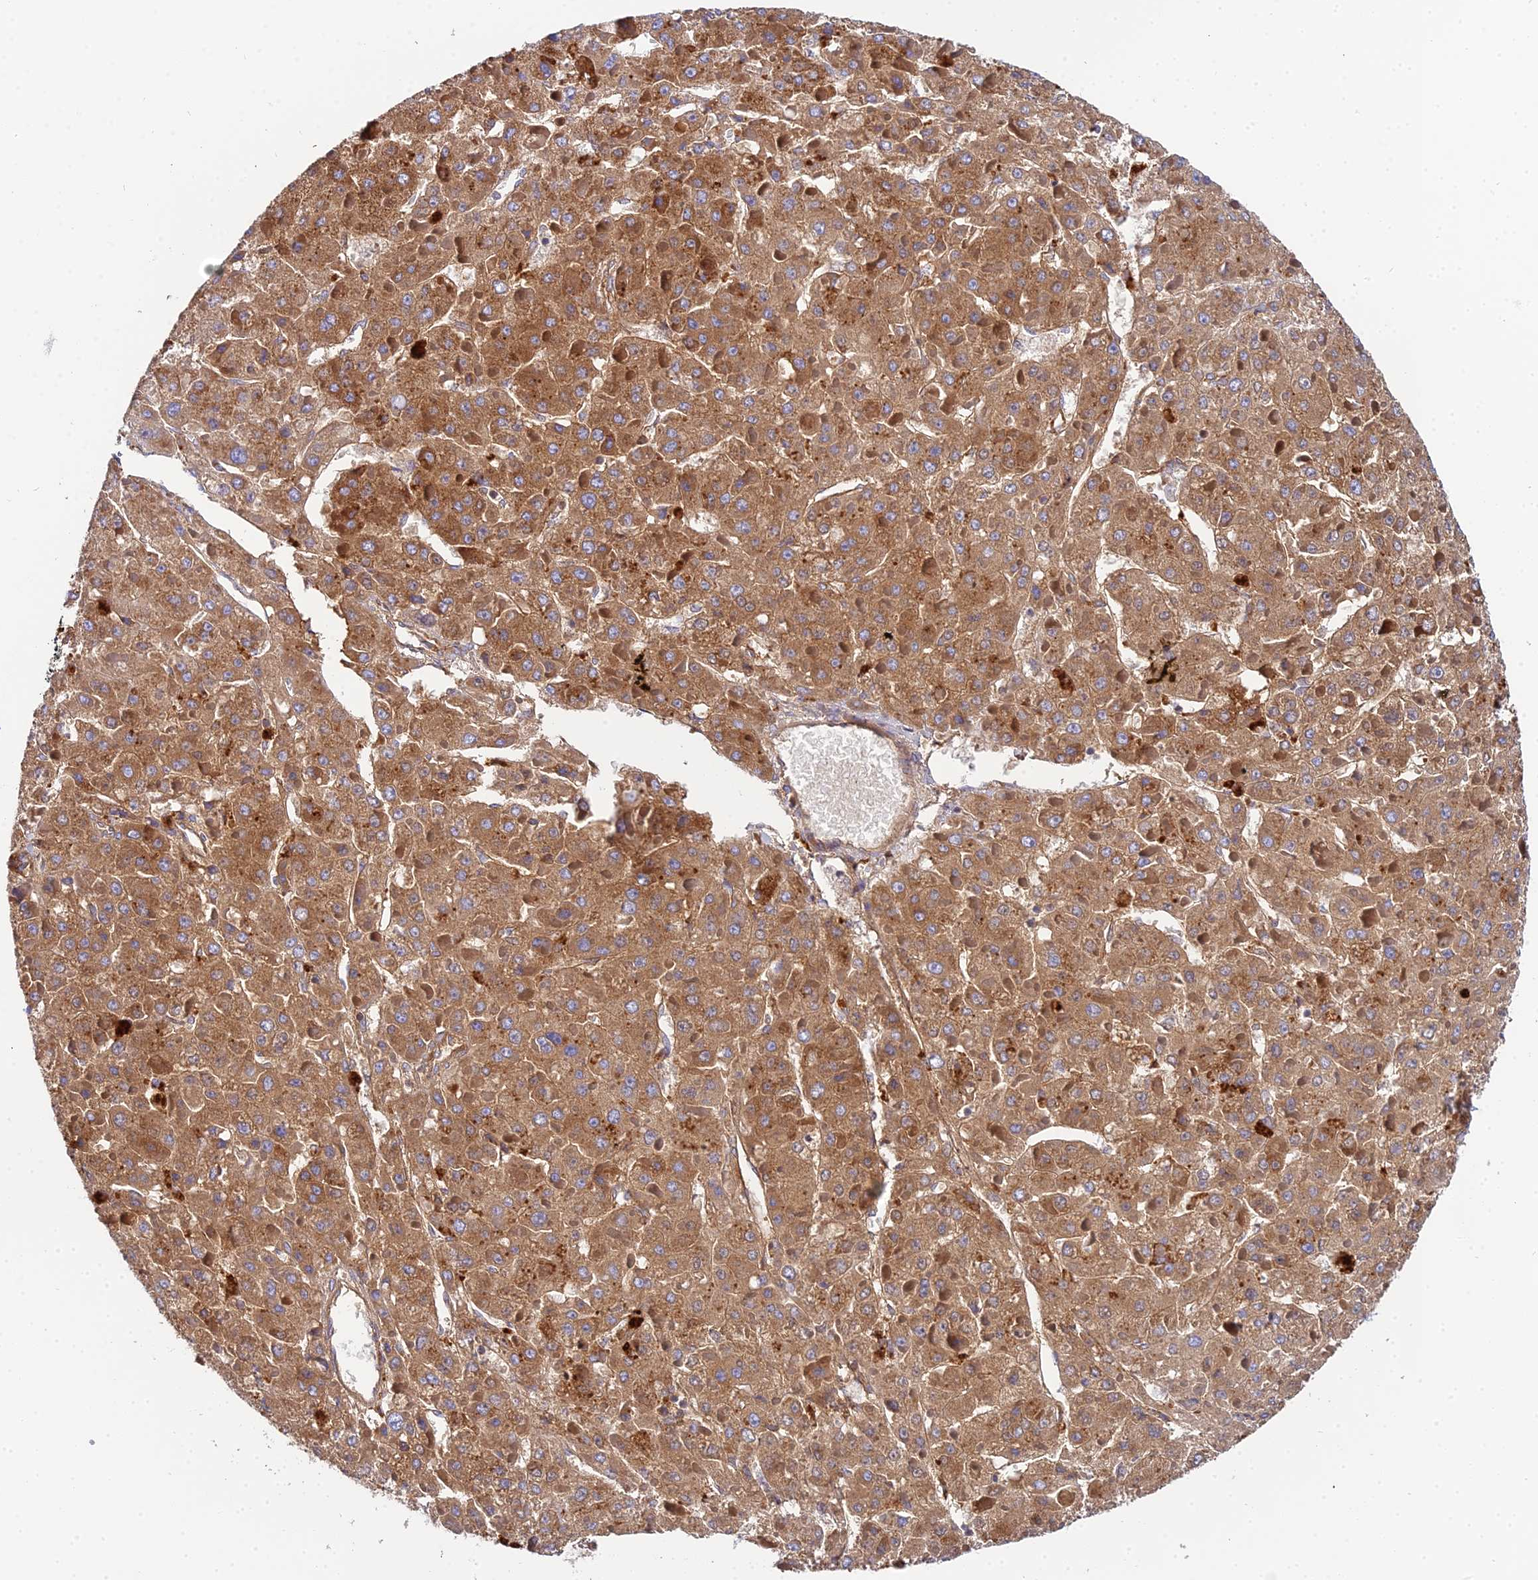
{"staining": {"intensity": "moderate", "quantity": ">75%", "location": "cytoplasmic/membranous"}, "tissue": "liver cancer", "cell_type": "Tumor cells", "image_type": "cancer", "snomed": [{"axis": "morphology", "description": "Carcinoma, Hepatocellular, NOS"}, {"axis": "topography", "description": "Liver"}], "caption": "The image exhibits staining of liver cancer, revealing moderate cytoplasmic/membranous protein expression (brown color) within tumor cells.", "gene": "NIPSNAP3A", "patient": {"sex": "female", "age": 73}}